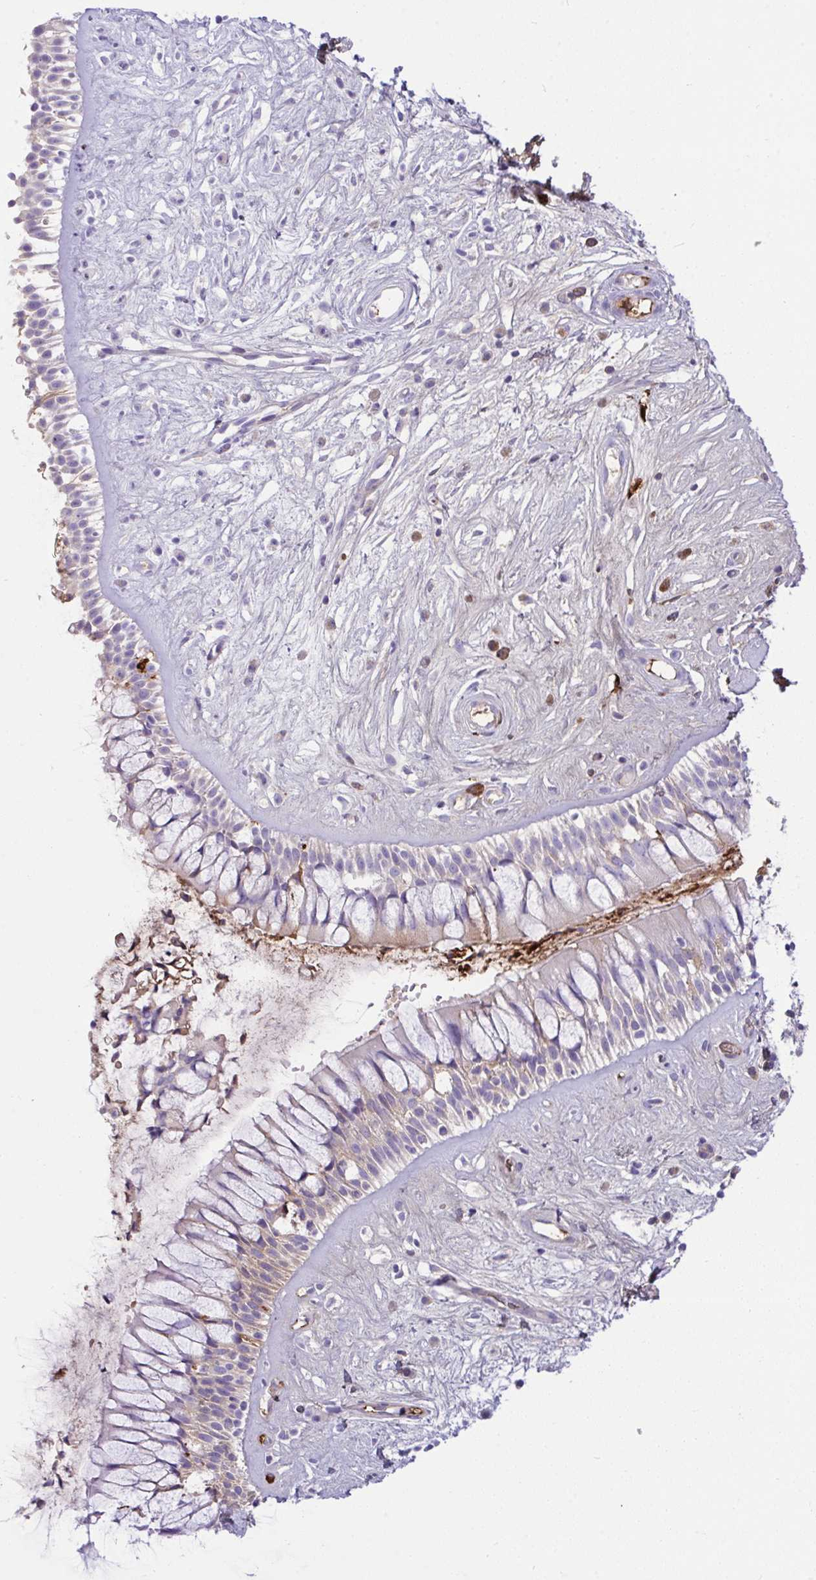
{"staining": {"intensity": "negative", "quantity": "none", "location": "none"}, "tissue": "nasopharynx", "cell_type": "Respiratory epithelial cells", "image_type": "normal", "snomed": [{"axis": "morphology", "description": "Normal tissue, NOS"}, {"axis": "topography", "description": "Nasopharynx"}], "caption": "IHC of unremarkable nasopharynx exhibits no positivity in respiratory epithelial cells. (DAB (3,3'-diaminobenzidine) IHC visualized using brightfield microscopy, high magnification).", "gene": "F2", "patient": {"sex": "male", "age": 32}}